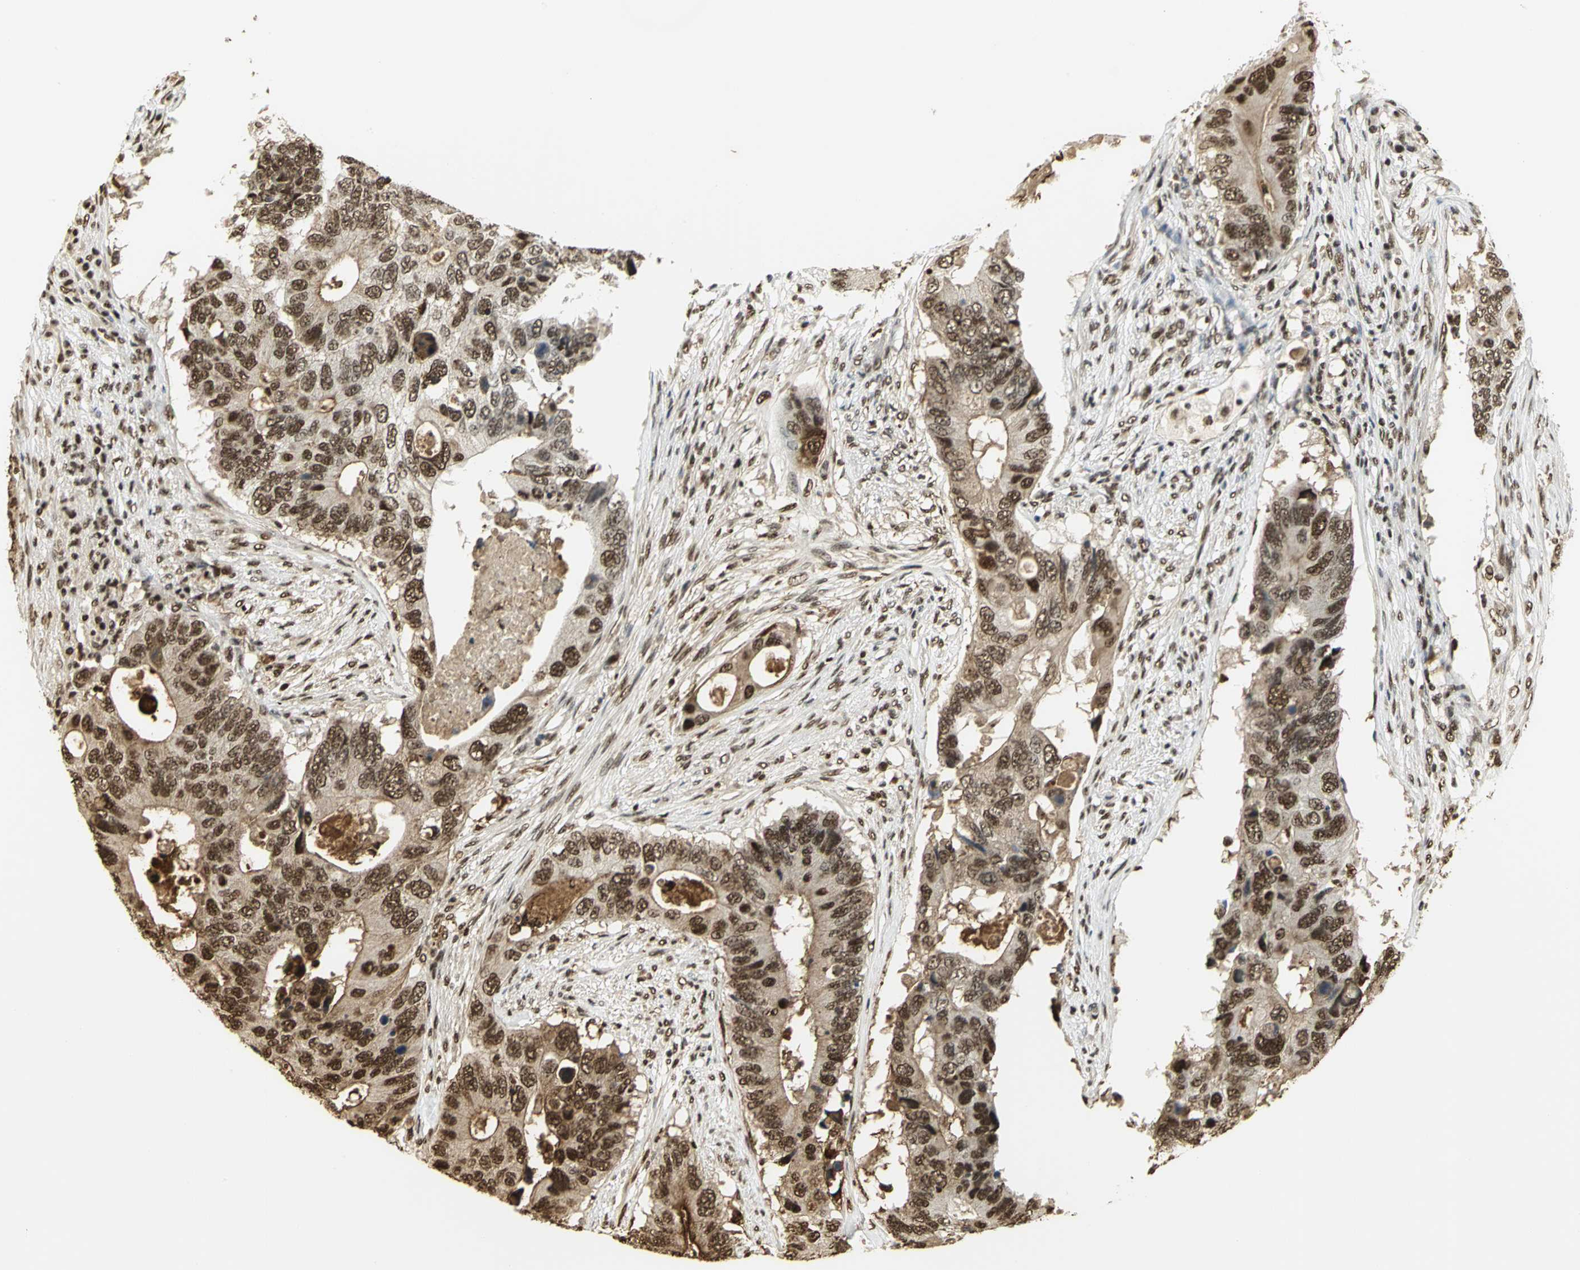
{"staining": {"intensity": "strong", "quantity": ">75%", "location": "nuclear"}, "tissue": "colorectal cancer", "cell_type": "Tumor cells", "image_type": "cancer", "snomed": [{"axis": "morphology", "description": "Adenocarcinoma, NOS"}, {"axis": "topography", "description": "Colon"}], "caption": "Protein positivity by immunohistochemistry (IHC) shows strong nuclear expression in approximately >75% of tumor cells in adenocarcinoma (colorectal). (DAB IHC, brown staining for protein, blue staining for nuclei).", "gene": "SET", "patient": {"sex": "male", "age": 71}}